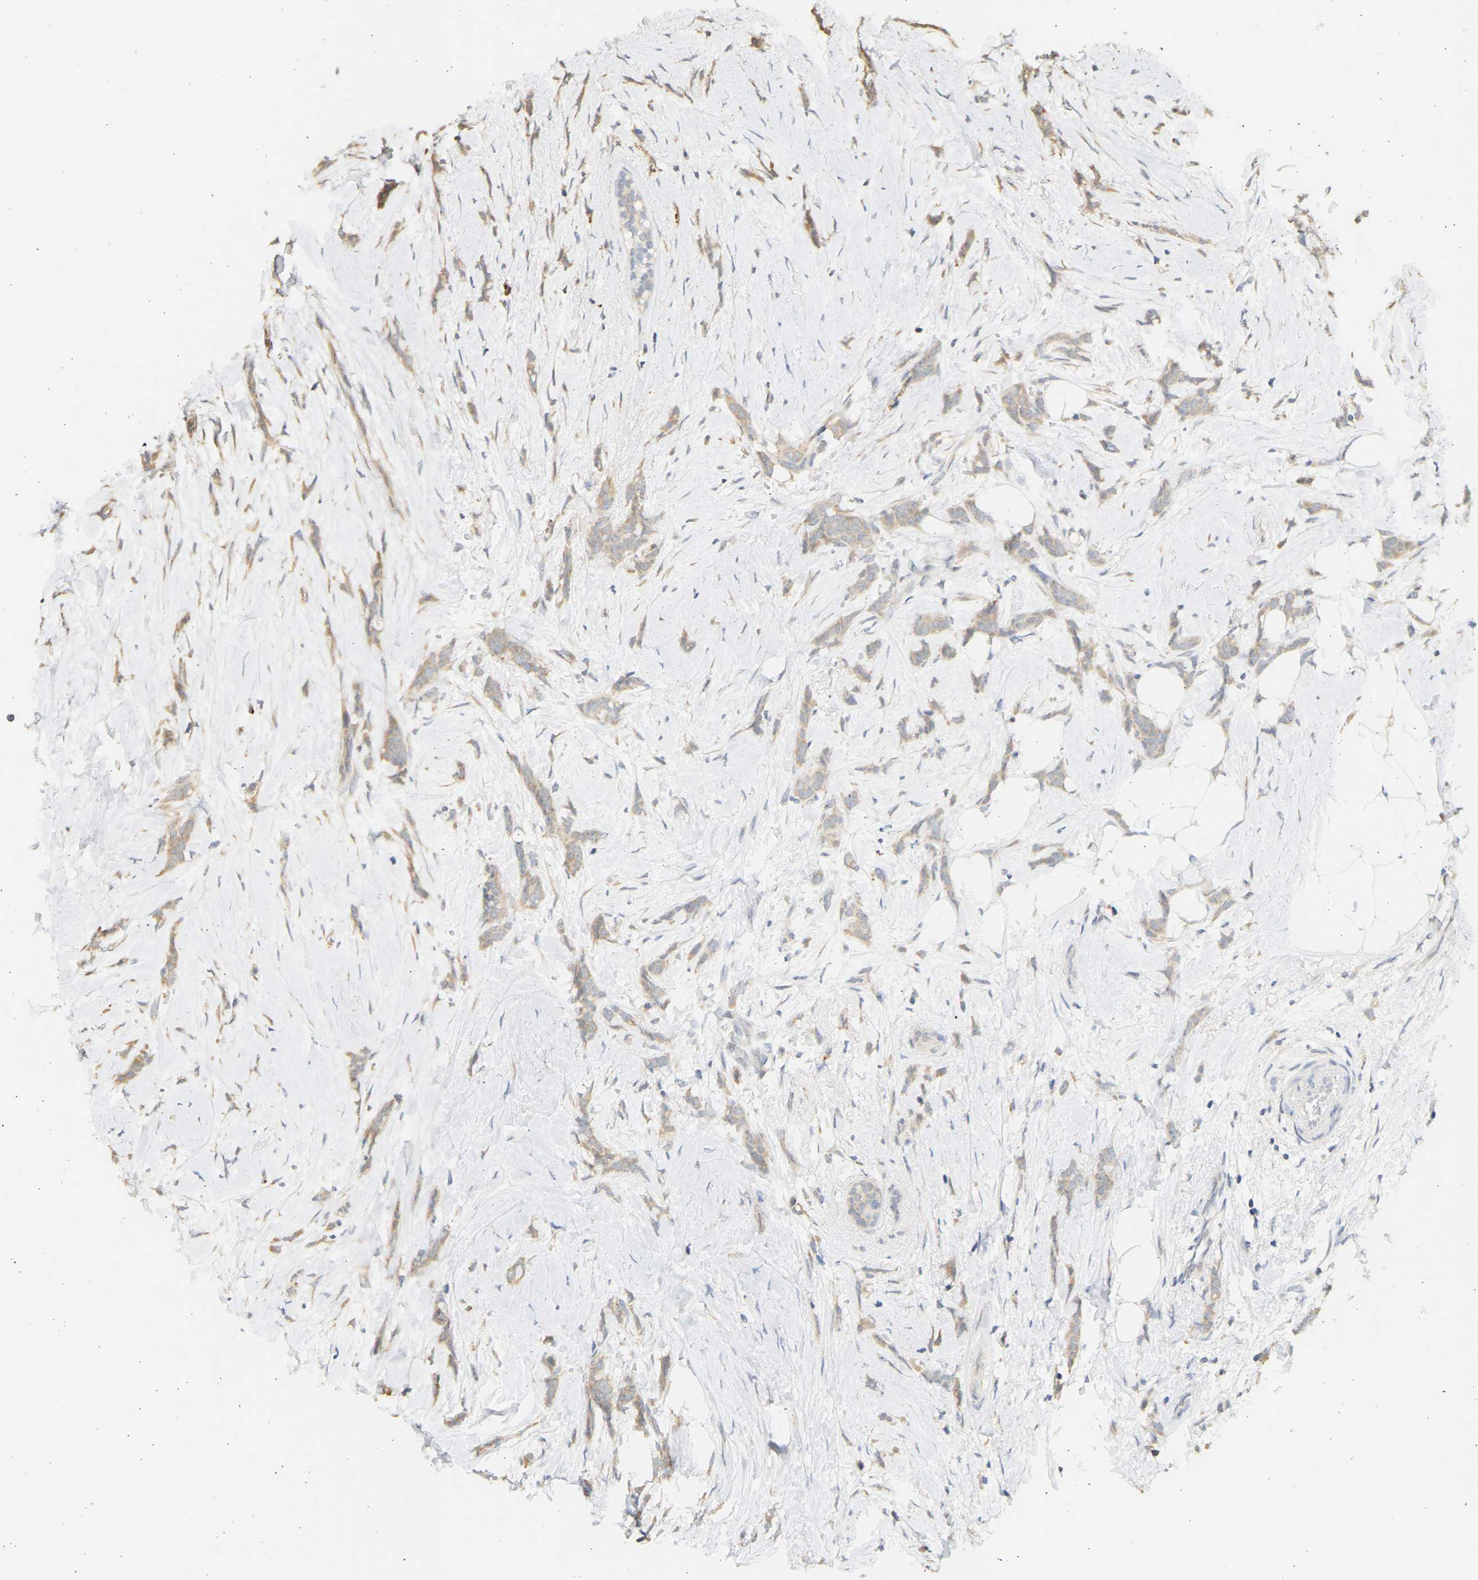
{"staining": {"intensity": "moderate", "quantity": ">75%", "location": "cytoplasmic/membranous"}, "tissue": "breast cancer", "cell_type": "Tumor cells", "image_type": "cancer", "snomed": [{"axis": "morphology", "description": "Lobular carcinoma, in situ"}, {"axis": "morphology", "description": "Lobular carcinoma"}, {"axis": "topography", "description": "Breast"}], "caption": "Protein analysis of lobular carcinoma (breast) tissue exhibits moderate cytoplasmic/membranous expression in about >75% of tumor cells. (Stains: DAB (3,3'-diaminobenzidine) in brown, nuclei in blue, Microscopy: brightfield microscopy at high magnification).", "gene": "B4GALT6", "patient": {"sex": "female", "age": 41}}